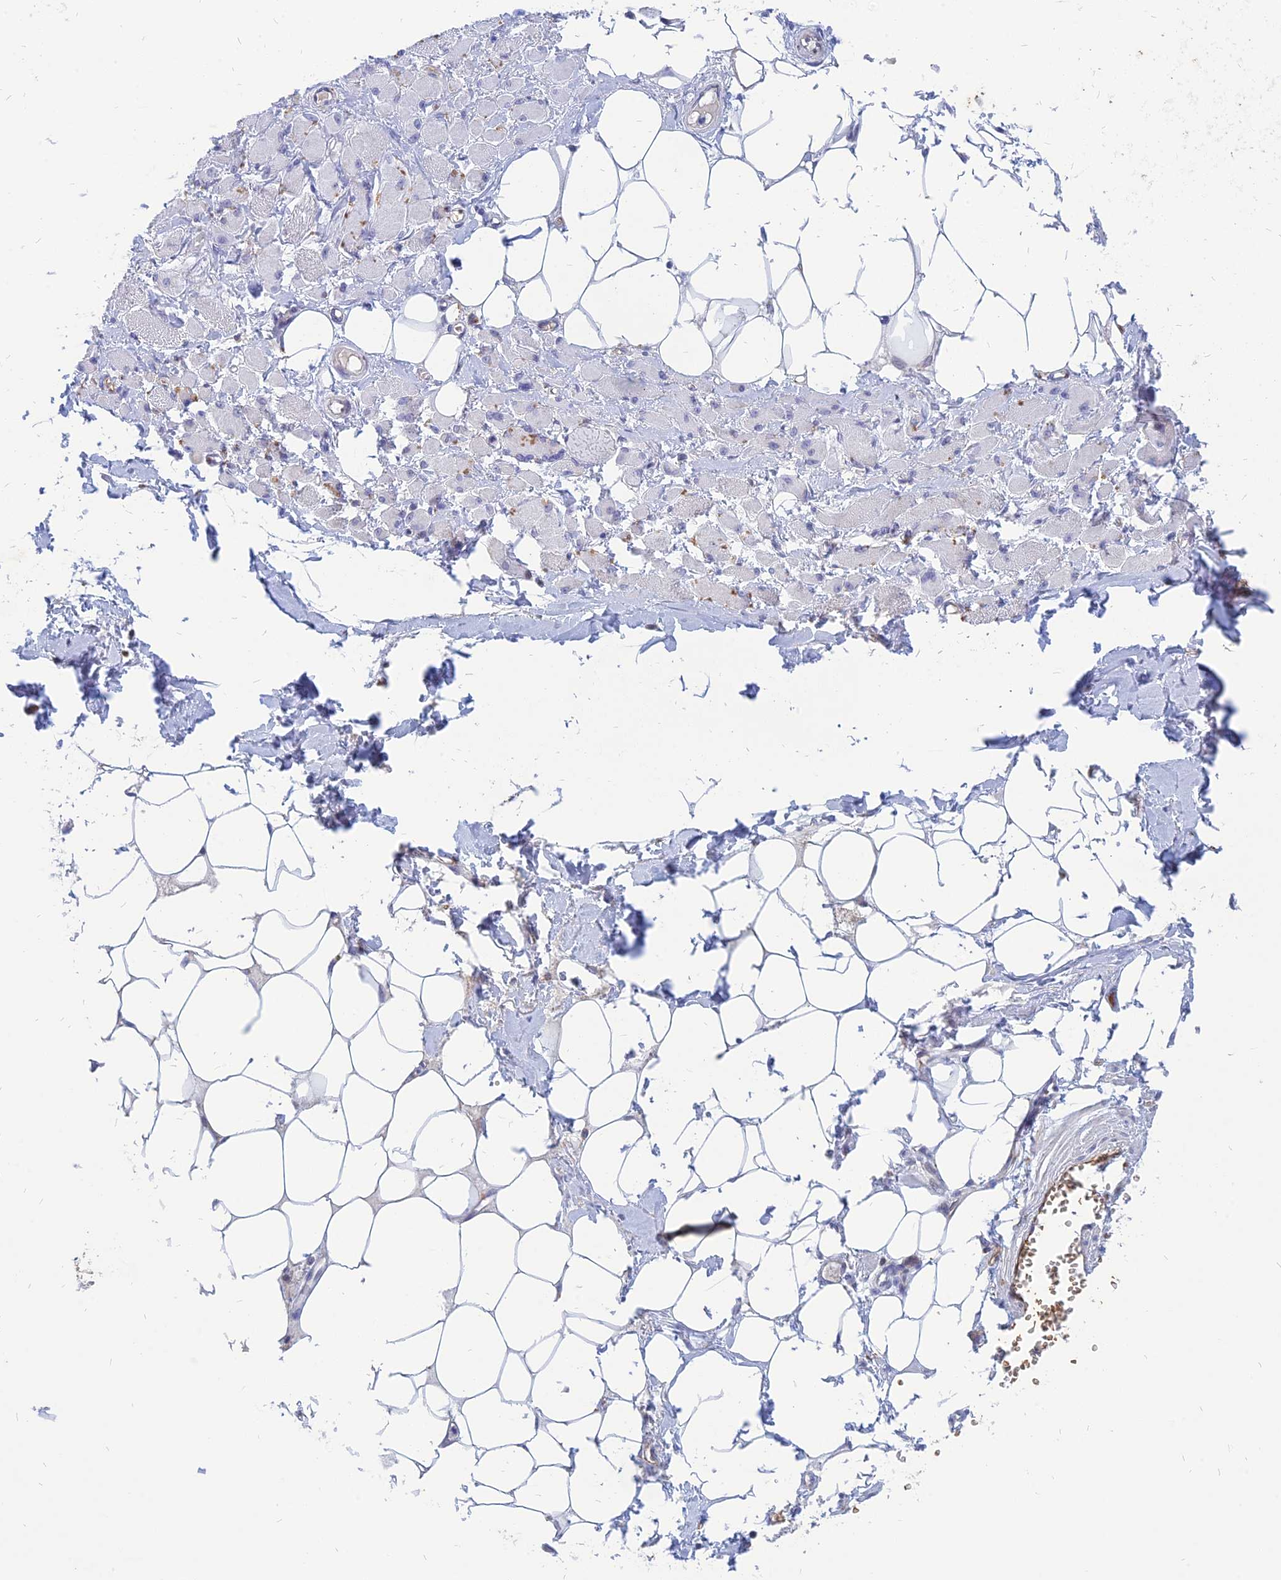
{"staining": {"intensity": "negative", "quantity": "none", "location": "none"}, "tissue": "skeletal muscle", "cell_type": "Myocytes", "image_type": "normal", "snomed": [{"axis": "morphology", "description": "Normal tissue, NOS"}, {"axis": "morphology", "description": "Basal cell carcinoma"}, {"axis": "topography", "description": "Skeletal muscle"}], "caption": "This is an immunohistochemistry micrograph of unremarkable skeletal muscle. There is no staining in myocytes.", "gene": "HHAT", "patient": {"sex": "female", "age": 64}}